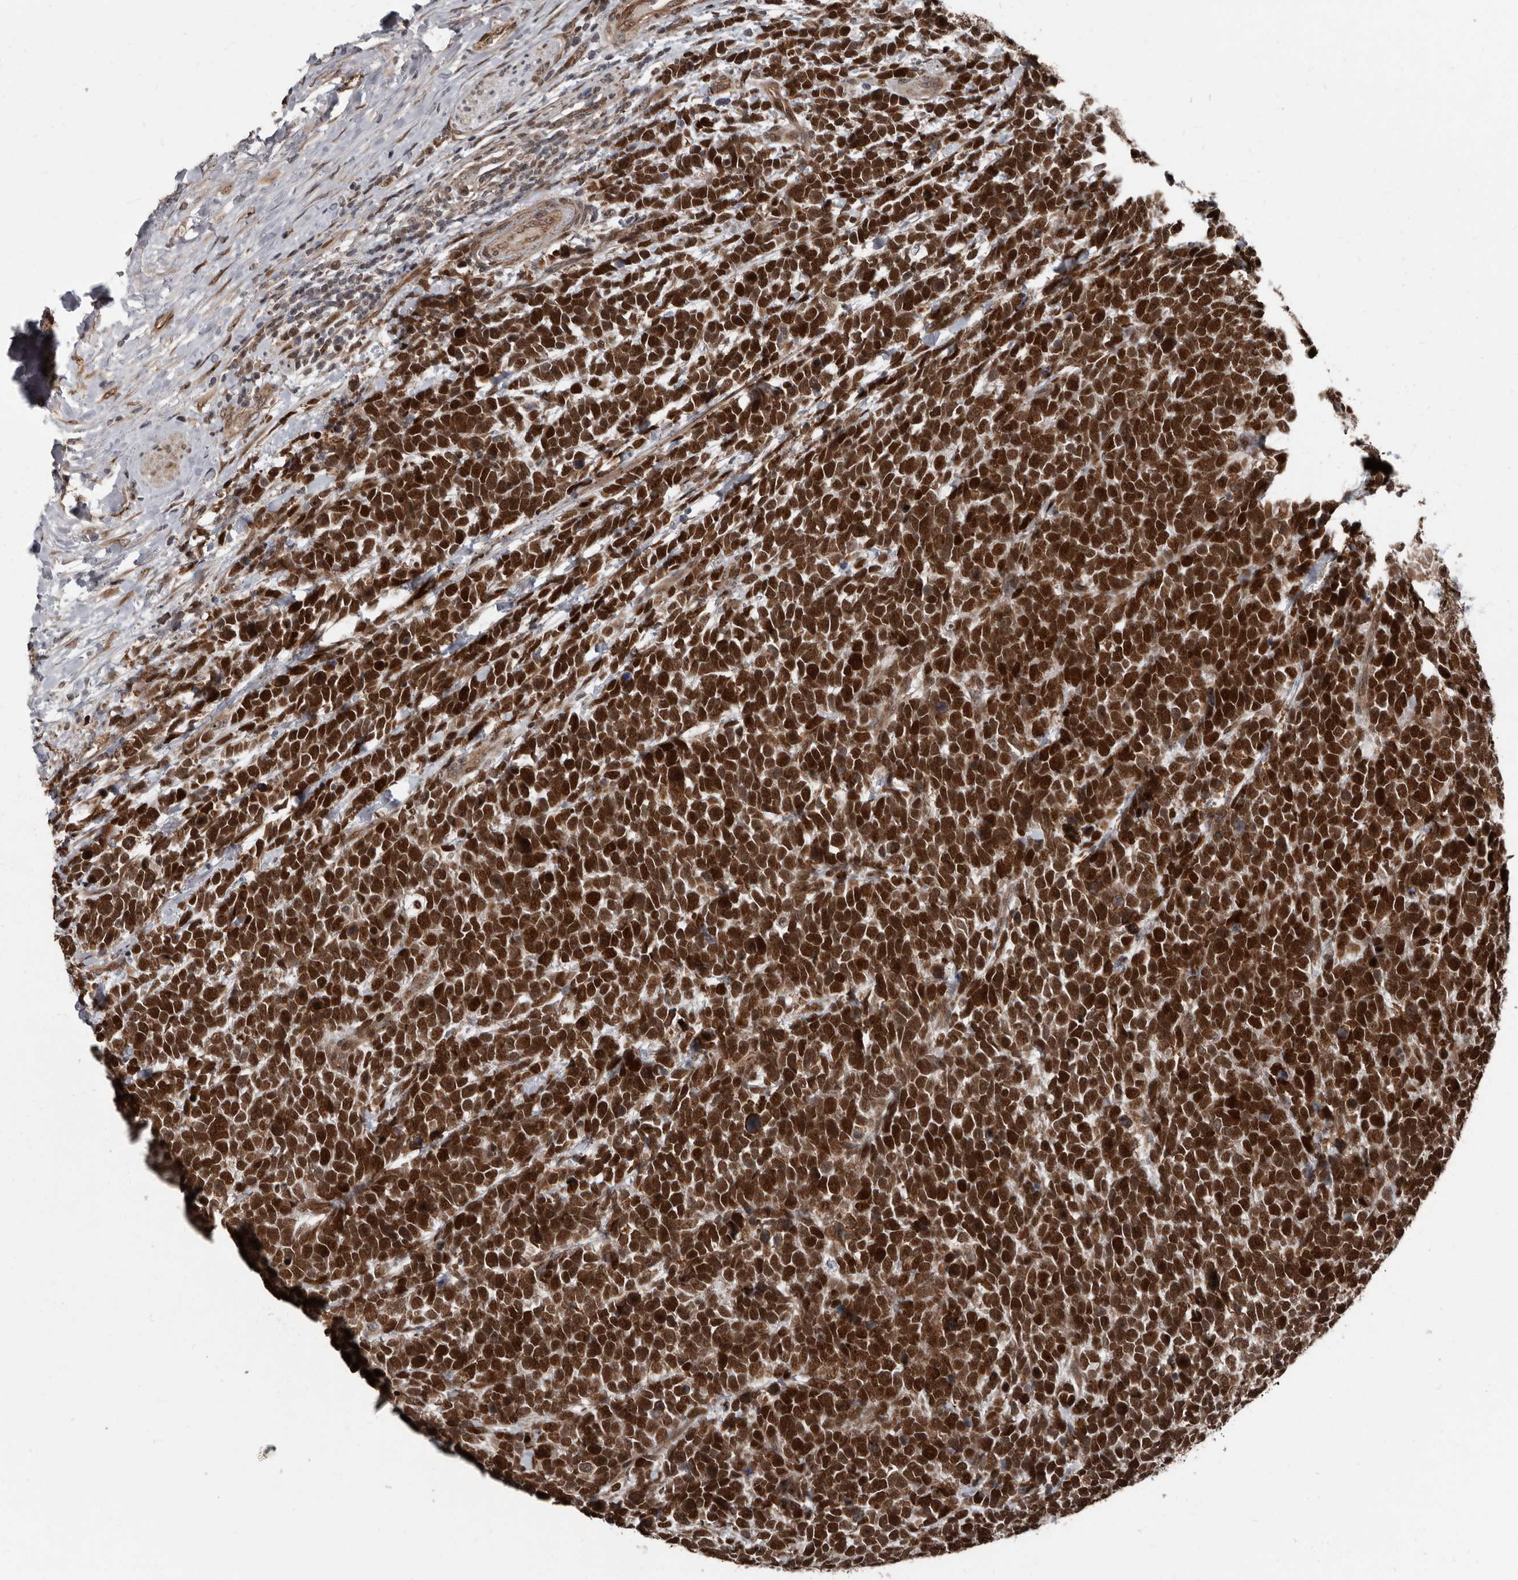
{"staining": {"intensity": "strong", "quantity": ">75%", "location": "nuclear"}, "tissue": "urothelial cancer", "cell_type": "Tumor cells", "image_type": "cancer", "snomed": [{"axis": "morphology", "description": "Urothelial carcinoma, High grade"}, {"axis": "topography", "description": "Urinary bladder"}], "caption": "A high-resolution photomicrograph shows IHC staining of urothelial carcinoma (high-grade), which displays strong nuclear staining in about >75% of tumor cells.", "gene": "CHD1L", "patient": {"sex": "female", "age": 82}}